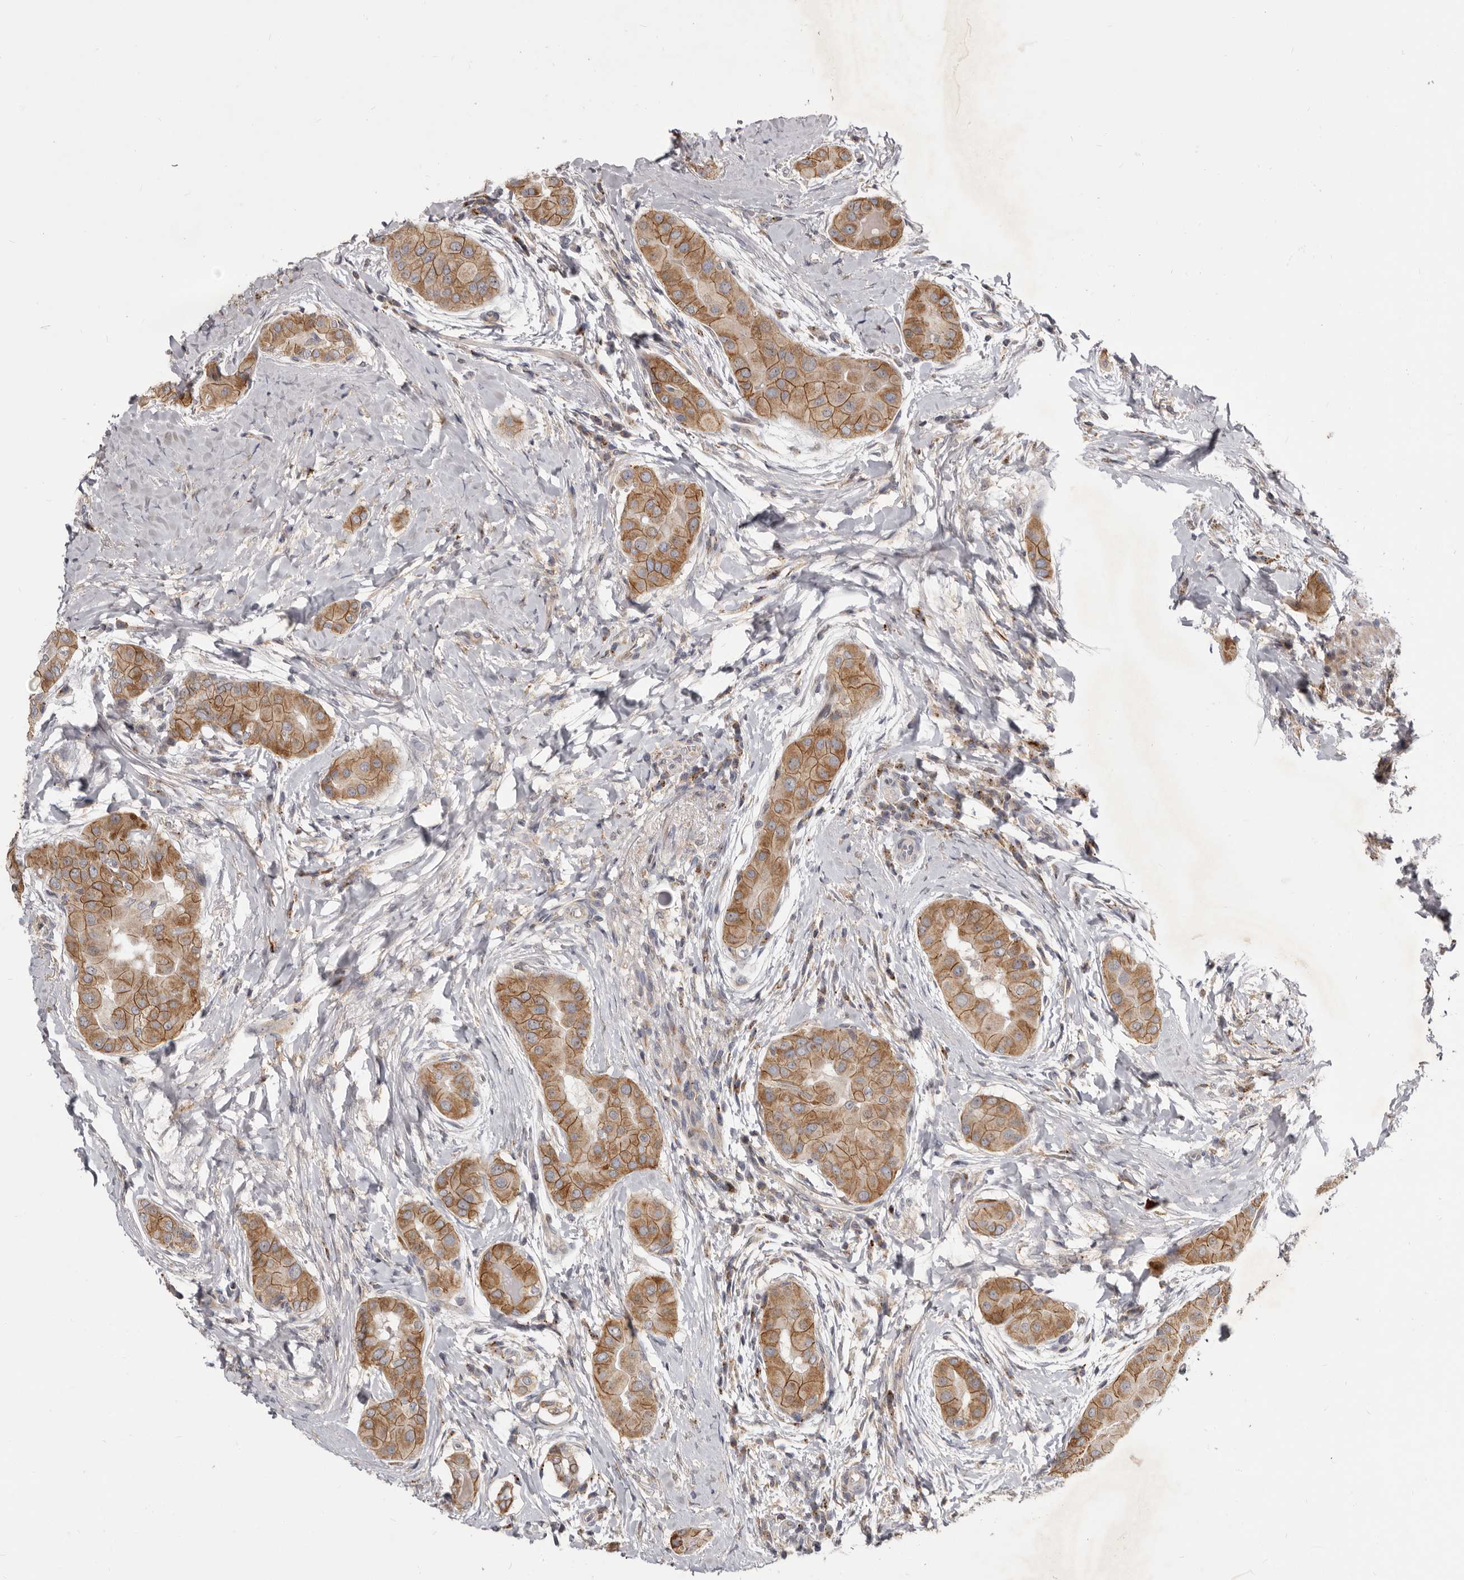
{"staining": {"intensity": "moderate", "quantity": ">75%", "location": "cytoplasmic/membranous"}, "tissue": "thyroid cancer", "cell_type": "Tumor cells", "image_type": "cancer", "snomed": [{"axis": "morphology", "description": "Papillary adenocarcinoma, NOS"}, {"axis": "topography", "description": "Thyroid gland"}], "caption": "IHC image of neoplastic tissue: thyroid cancer (papillary adenocarcinoma) stained using immunohistochemistry (IHC) displays medium levels of moderate protein expression localized specifically in the cytoplasmic/membranous of tumor cells, appearing as a cytoplasmic/membranous brown color.", "gene": "SMC4", "patient": {"sex": "male", "age": 33}}